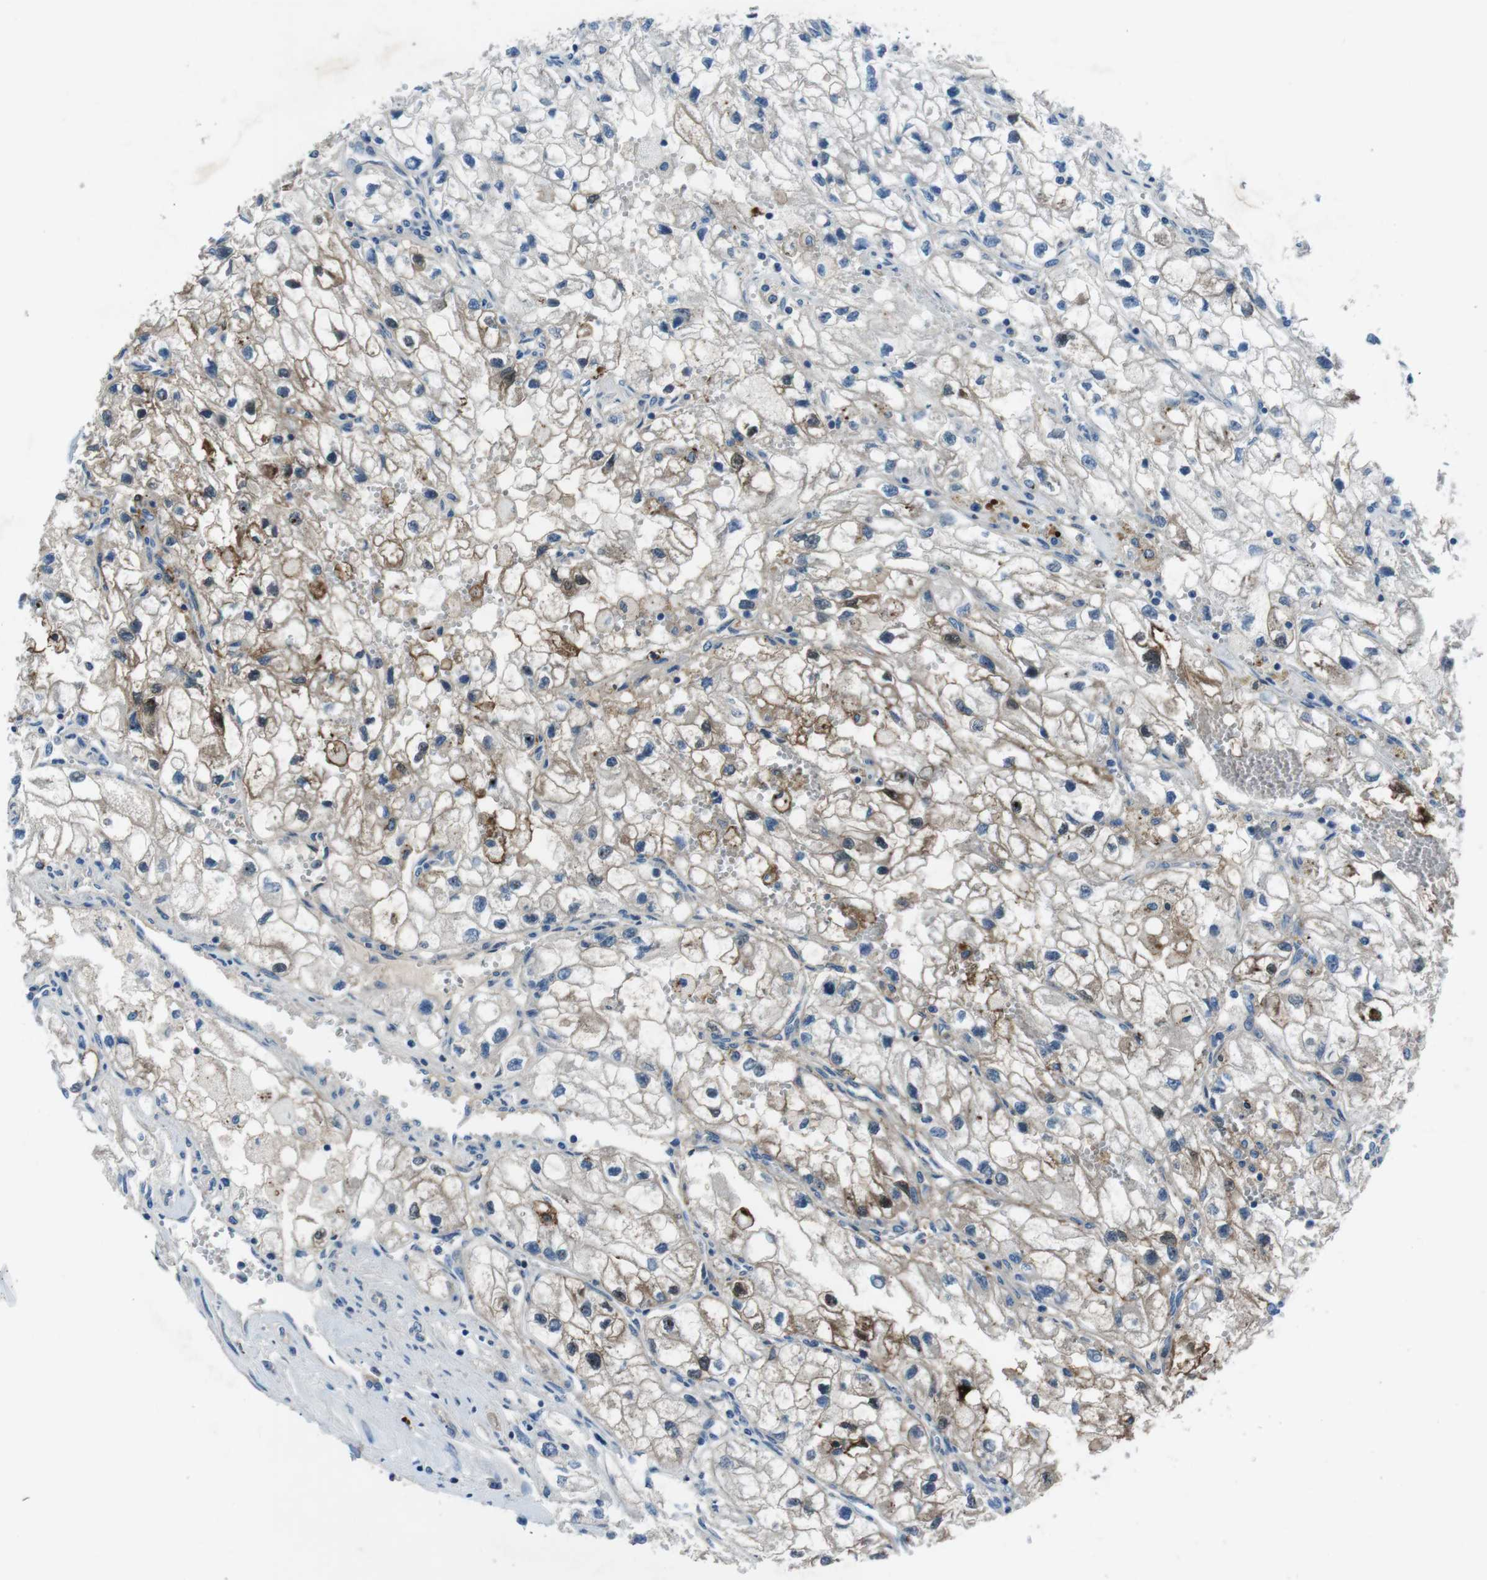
{"staining": {"intensity": "moderate", "quantity": "25%-75%", "location": "cytoplasmic/membranous"}, "tissue": "renal cancer", "cell_type": "Tumor cells", "image_type": "cancer", "snomed": [{"axis": "morphology", "description": "Adenocarcinoma, NOS"}, {"axis": "topography", "description": "Kidney"}], "caption": "Immunohistochemical staining of renal cancer displays moderate cytoplasmic/membranous protein staining in about 25%-75% of tumor cells. The protein of interest is shown in brown color, while the nuclei are stained blue.", "gene": "TULP3", "patient": {"sex": "female", "age": 70}}